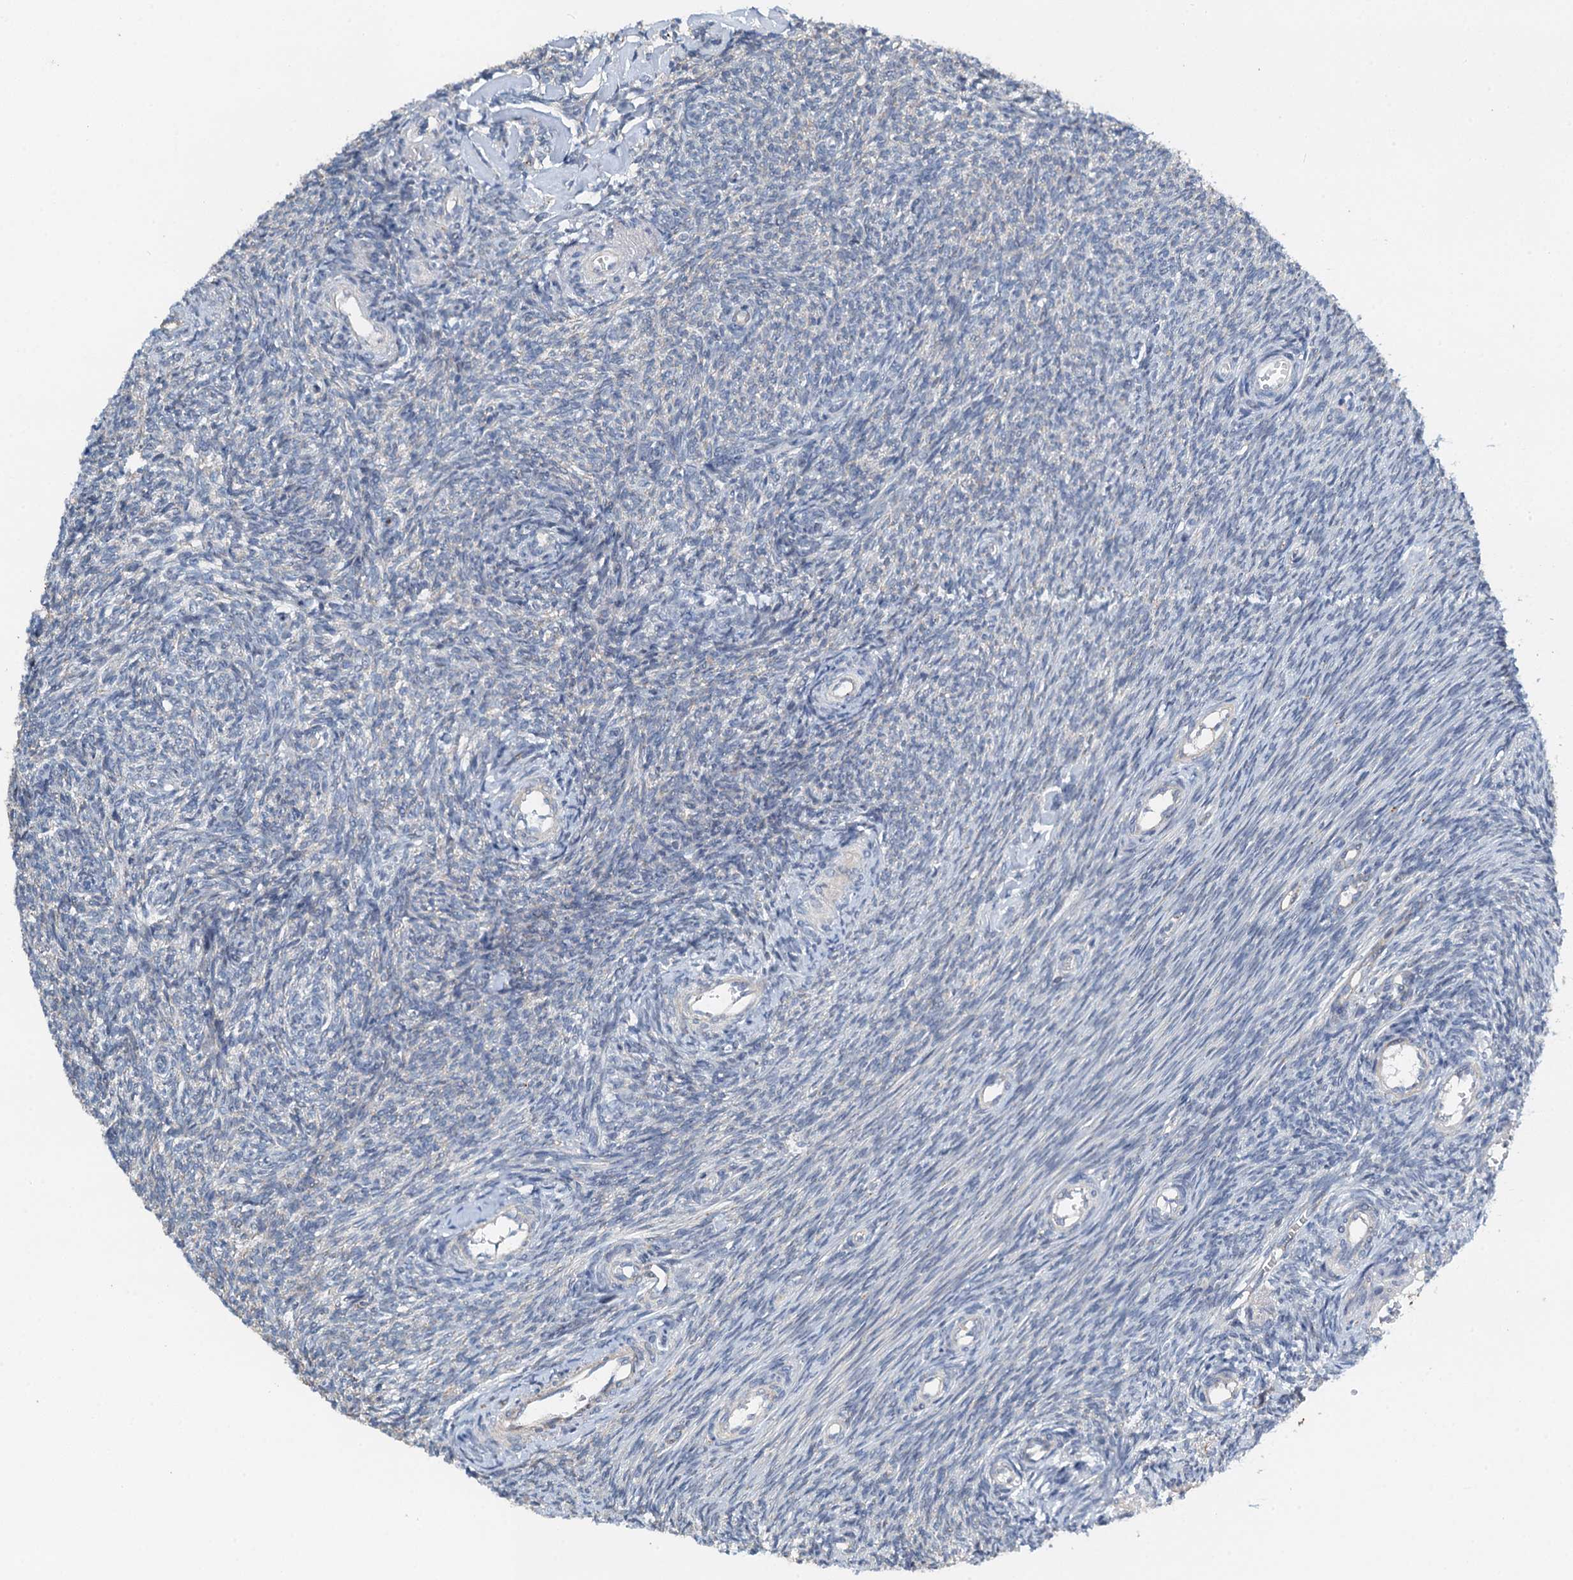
{"staining": {"intensity": "negative", "quantity": "none", "location": "none"}, "tissue": "ovary", "cell_type": "Ovarian stroma cells", "image_type": "normal", "snomed": [{"axis": "morphology", "description": "Normal tissue, NOS"}, {"axis": "topography", "description": "Ovary"}], "caption": "An immunohistochemistry photomicrograph of normal ovary is shown. There is no staining in ovarian stroma cells of ovary.", "gene": "ZNF606", "patient": {"sex": "female", "age": 44}}